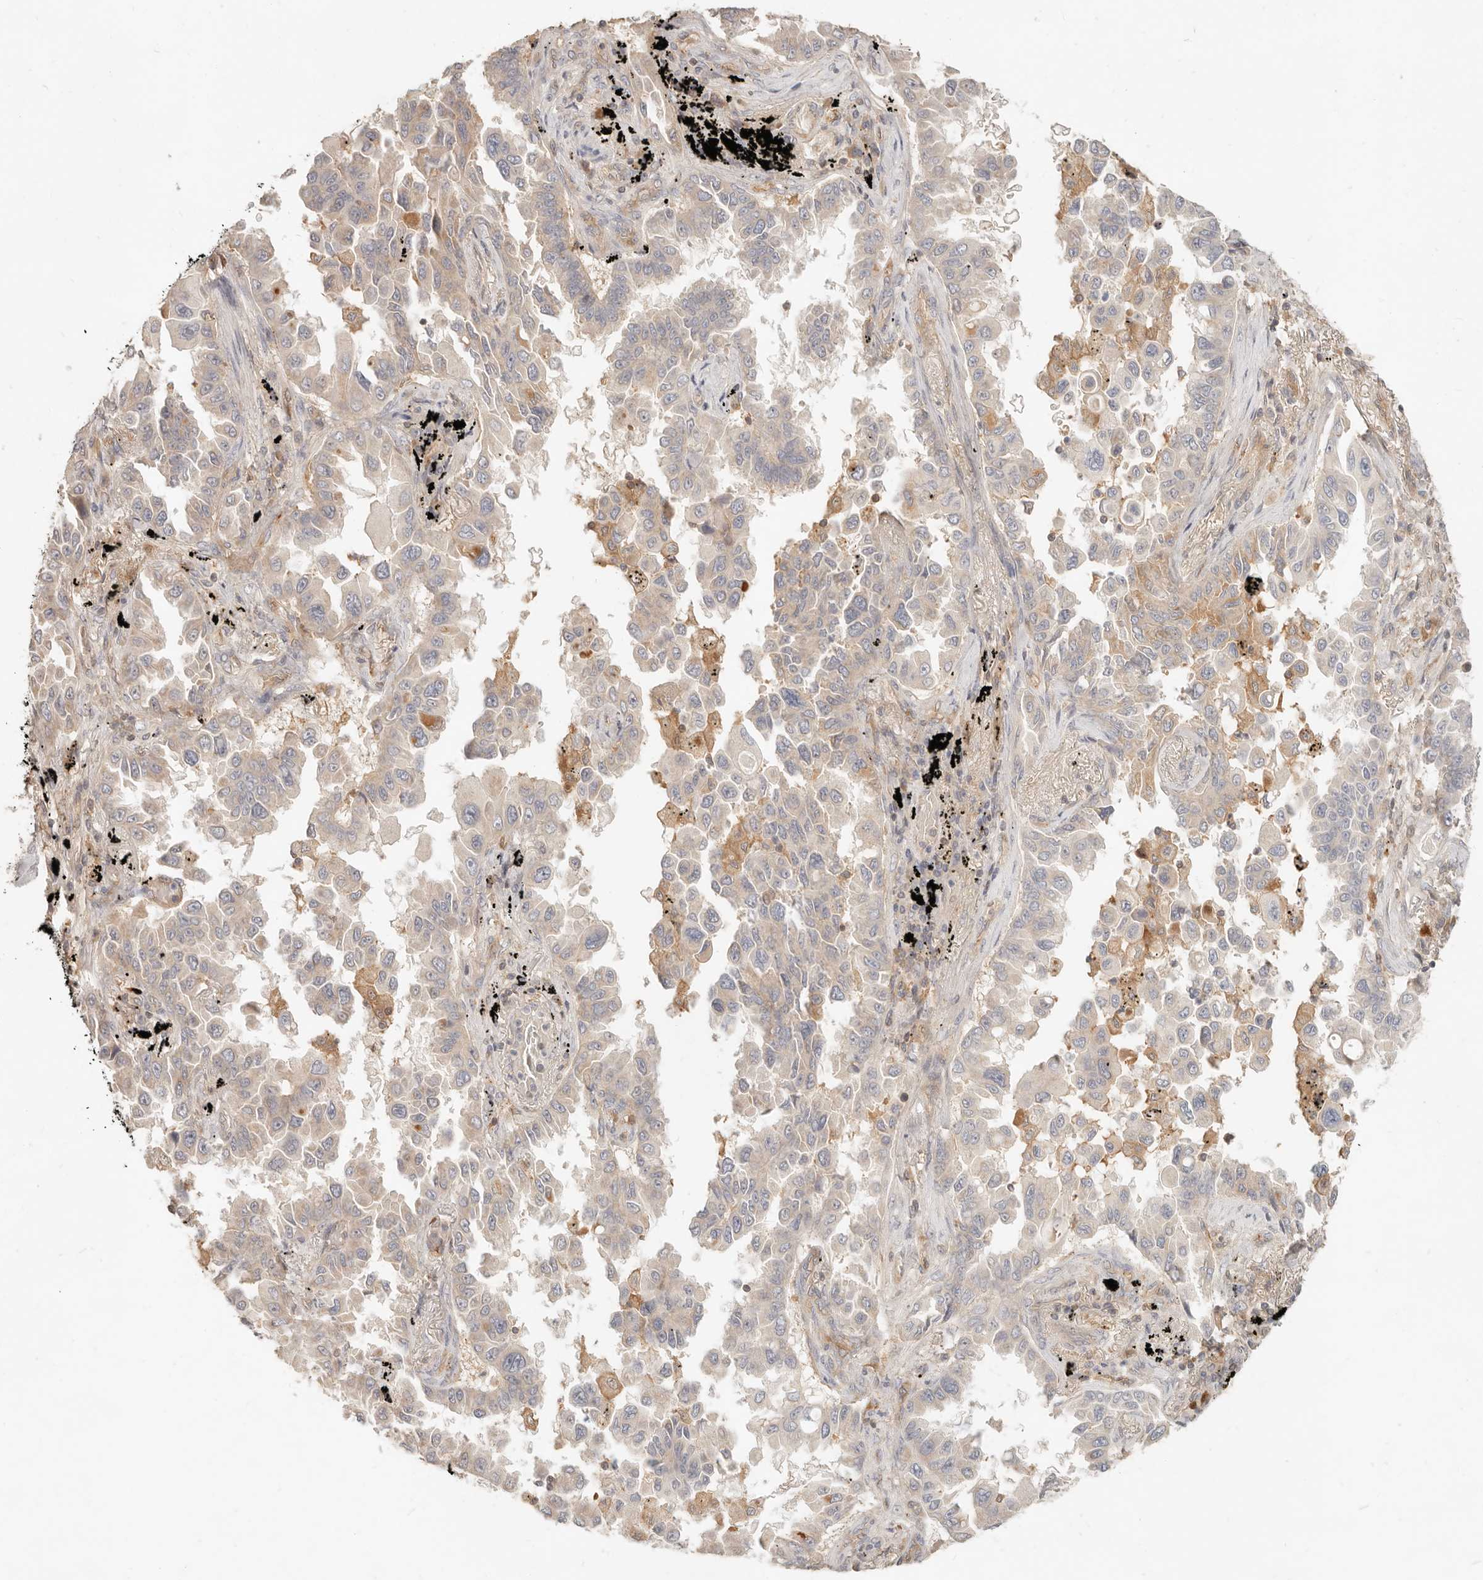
{"staining": {"intensity": "negative", "quantity": "none", "location": "none"}, "tissue": "lung cancer", "cell_type": "Tumor cells", "image_type": "cancer", "snomed": [{"axis": "morphology", "description": "Adenocarcinoma, NOS"}, {"axis": "topography", "description": "Lung"}], "caption": "Adenocarcinoma (lung) stained for a protein using immunohistochemistry shows no staining tumor cells.", "gene": "NECAP2", "patient": {"sex": "female", "age": 67}}